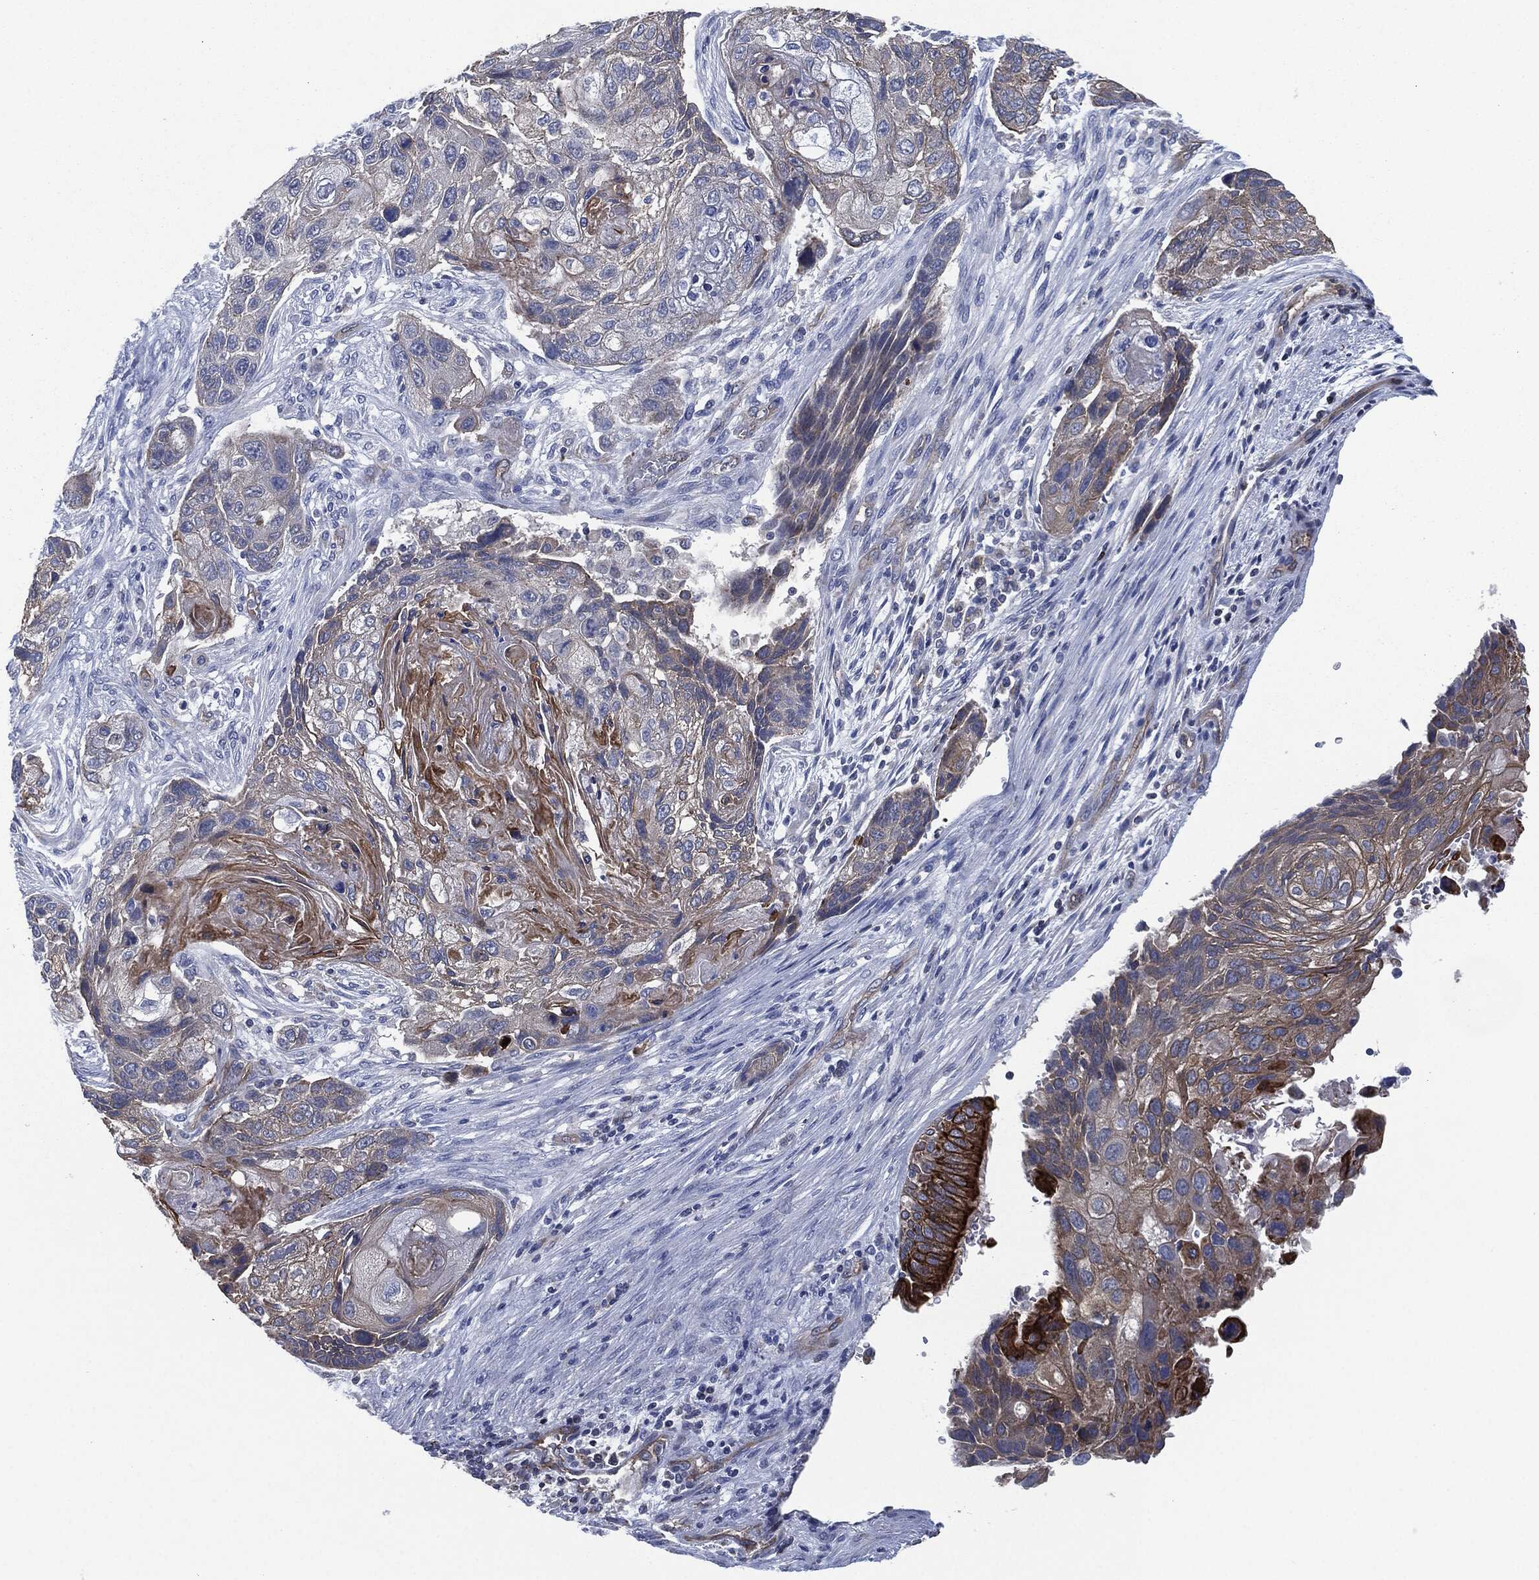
{"staining": {"intensity": "moderate", "quantity": "<25%", "location": "cytoplasmic/membranous"}, "tissue": "lung cancer", "cell_type": "Tumor cells", "image_type": "cancer", "snomed": [{"axis": "morphology", "description": "Normal tissue, NOS"}, {"axis": "morphology", "description": "Squamous cell carcinoma, NOS"}, {"axis": "topography", "description": "Bronchus"}, {"axis": "topography", "description": "Lung"}], "caption": "Immunohistochemical staining of human lung cancer (squamous cell carcinoma) exhibits moderate cytoplasmic/membranous protein staining in approximately <25% of tumor cells.", "gene": "SHROOM2", "patient": {"sex": "male", "age": 69}}